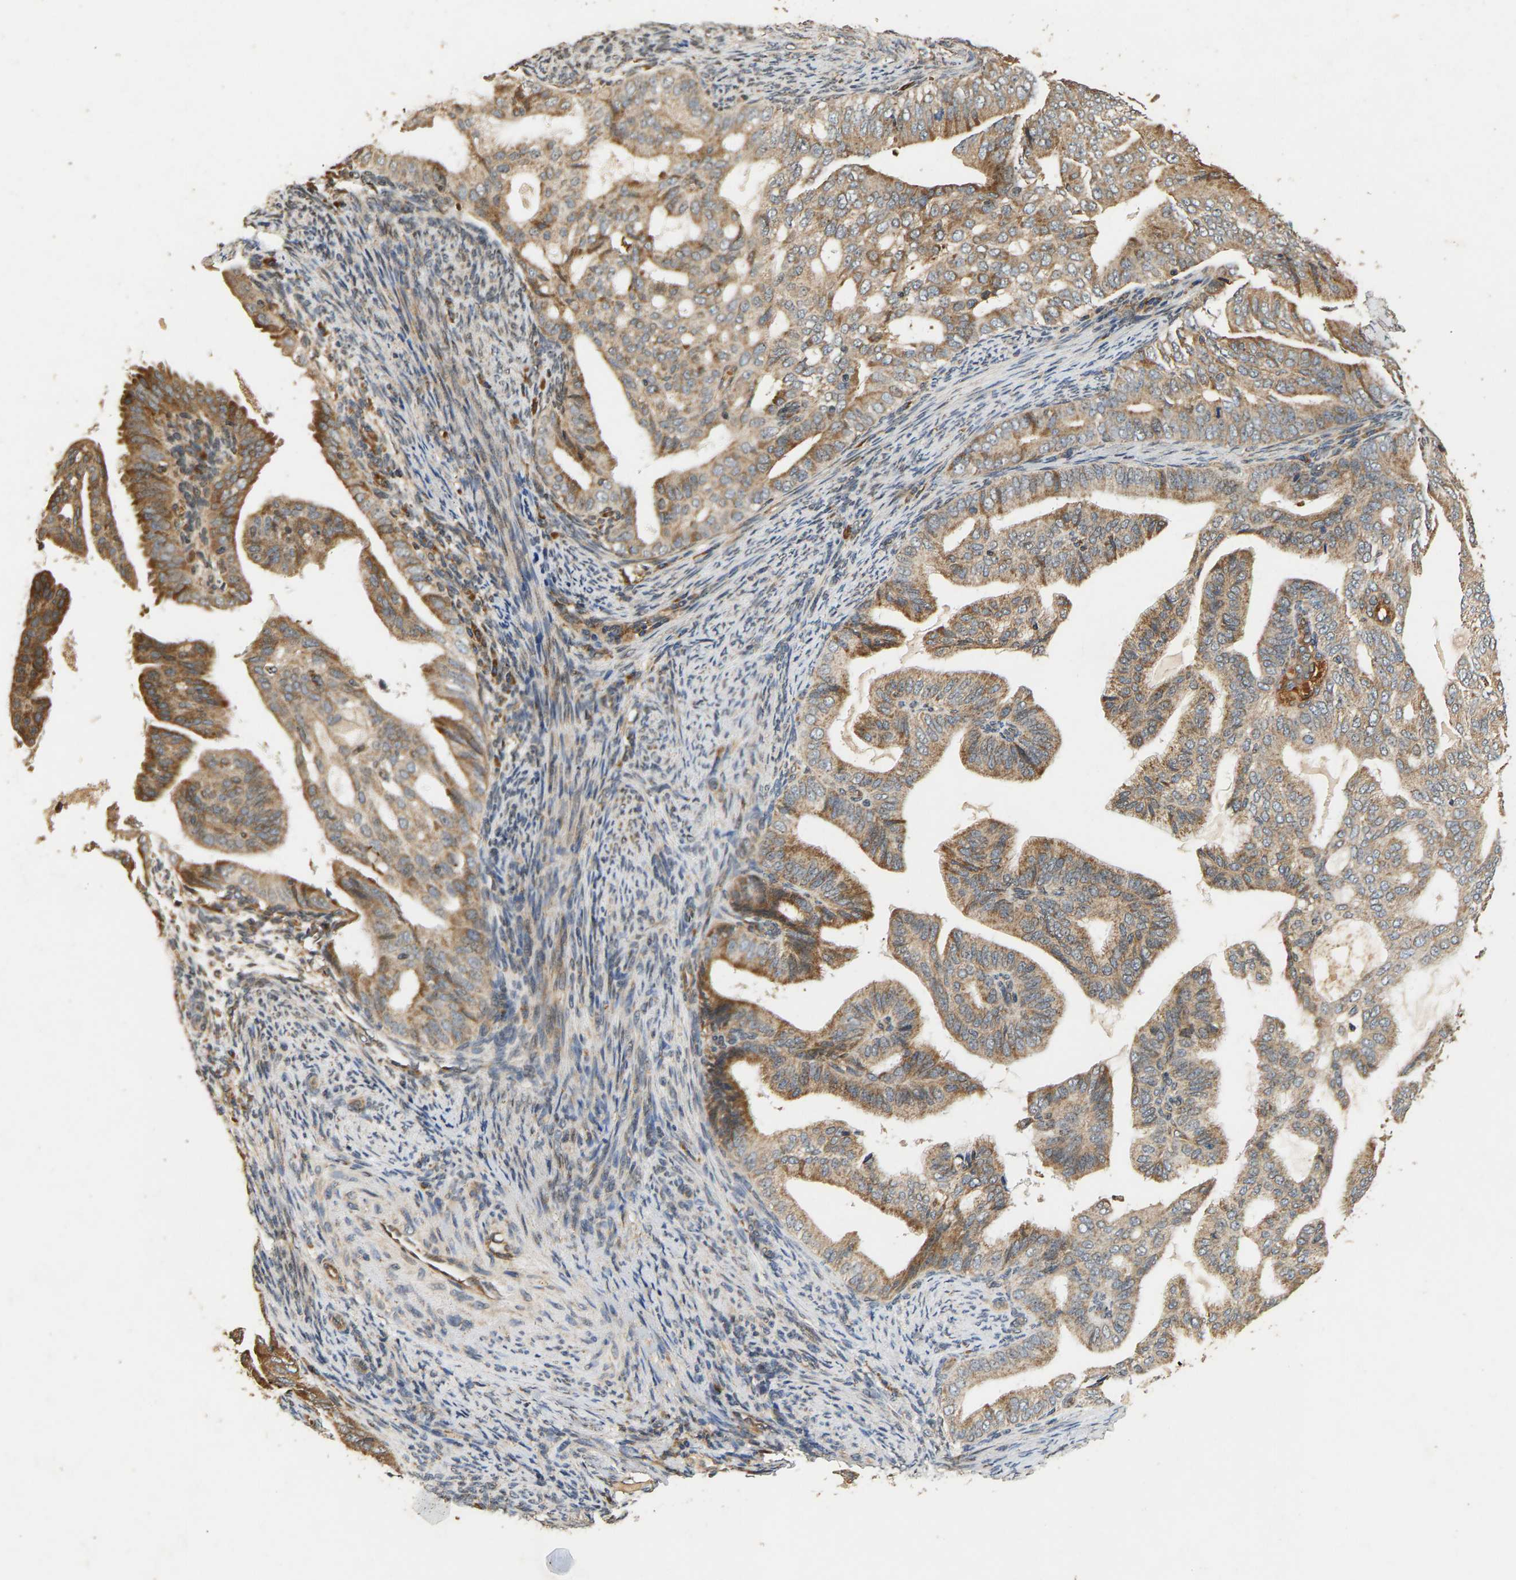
{"staining": {"intensity": "moderate", "quantity": ">75%", "location": "cytoplasmic/membranous"}, "tissue": "endometrial cancer", "cell_type": "Tumor cells", "image_type": "cancer", "snomed": [{"axis": "morphology", "description": "Adenocarcinoma, NOS"}, {"axis": "topography", "description": "Endometrium"}], "caption": "The micrograph displays immunohistochemical staining of endometrial cancer (adenocarcinoma). There is moderate cytoplasmic/membranous positivity is present in about >75% of tumor cells.", "gene": "CIDEC", "patient": {"sex": "female", "age": 58}}